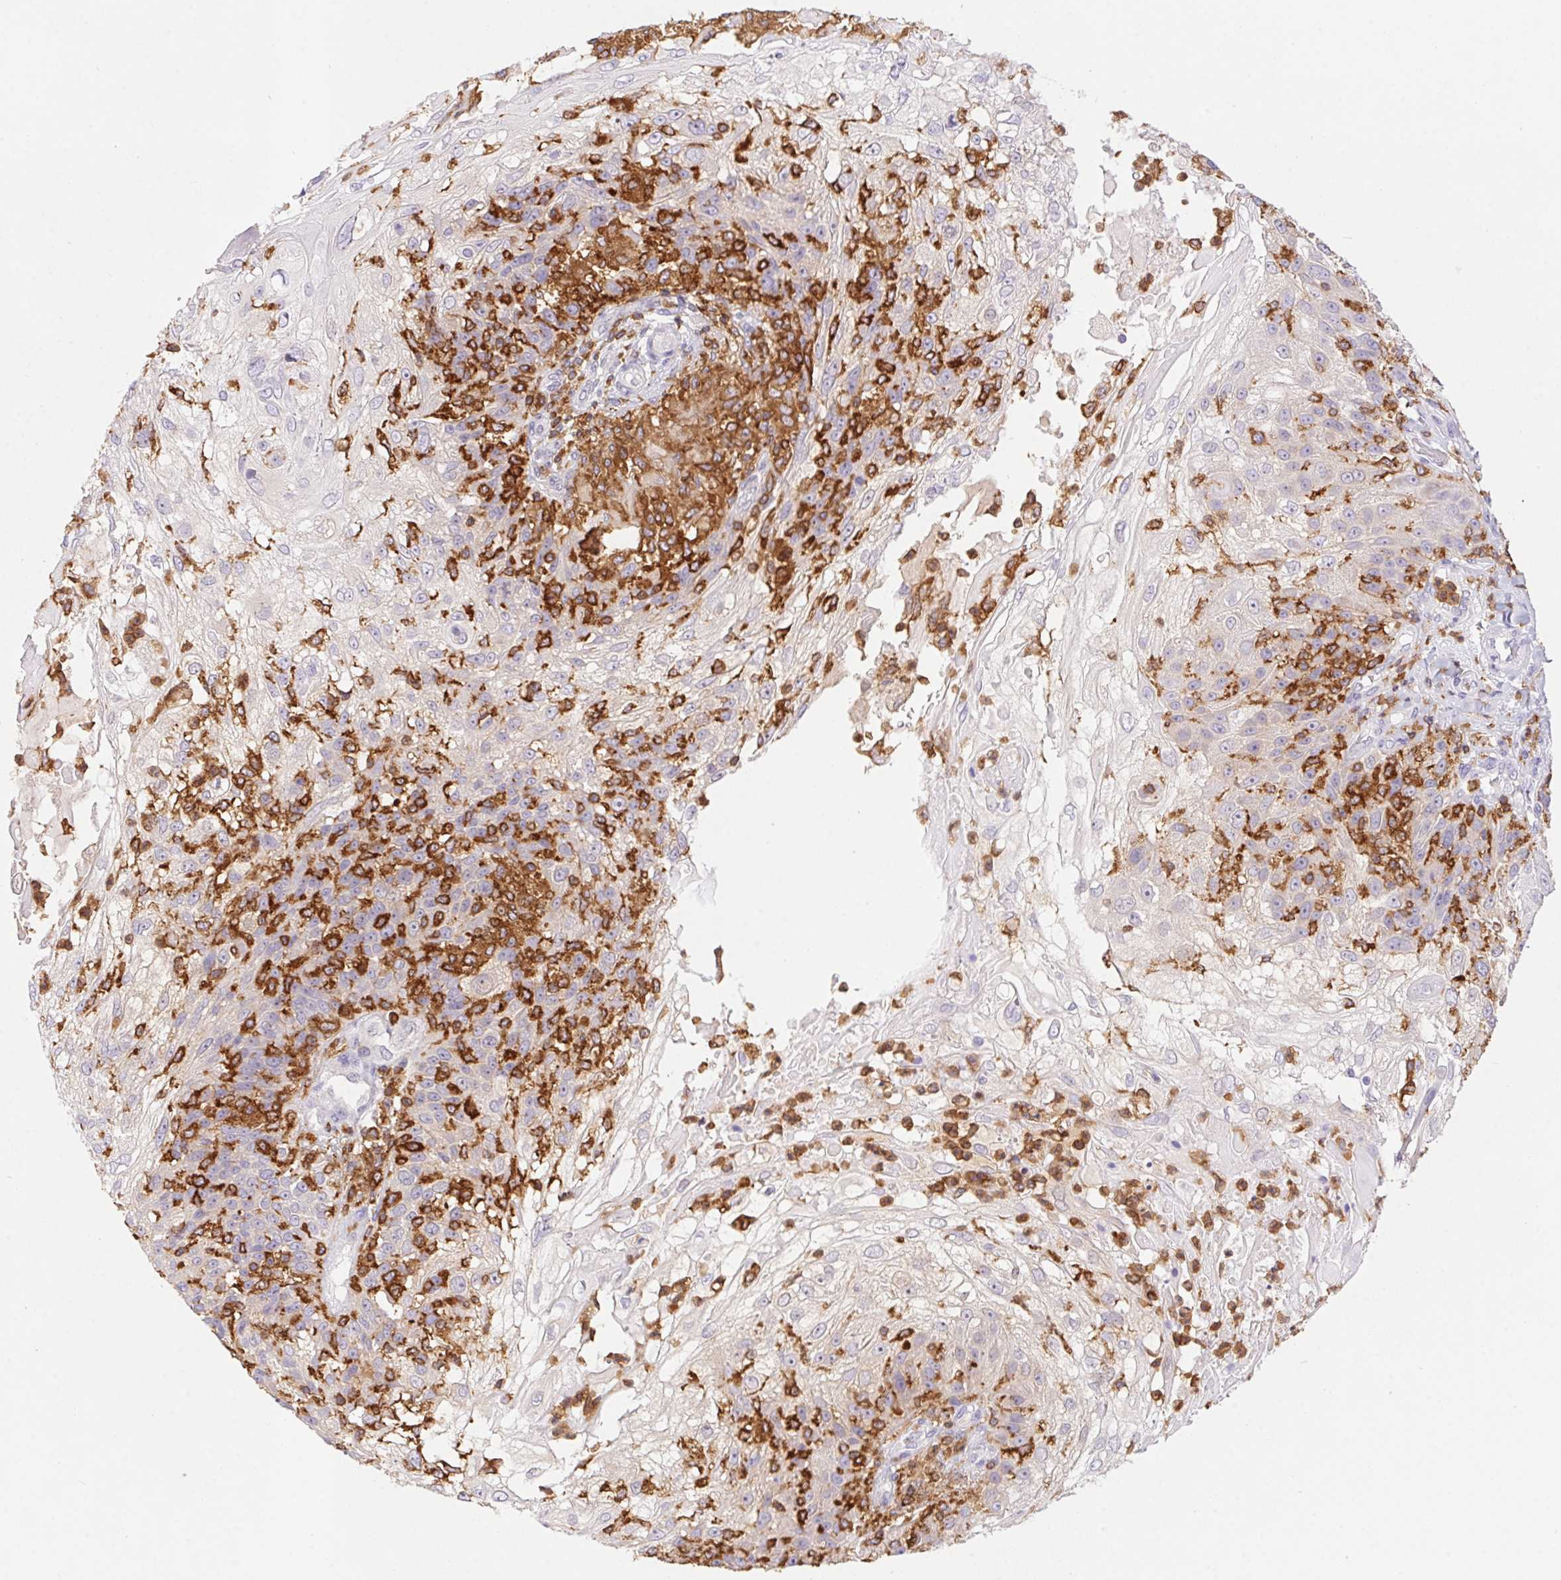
{"staining": {"intensity": "negative", "quantity": "none", "location": "none"}, "tissue": "skin cancer", "cell_type": "Tumor cells", "image_type": "cancer", "snomed": [{"axis": "morphology", "description": "Normal tissue, NOS"}, {"axis": "morphology", "description": "Squamous cell carcinoma, NOS"}, {"axis": "topography", "description": "Skin"}], "caption": "Immunohistochemistry (IHC) histopathology image of human skin squamous cell carcinoma stained for a protein (brown), which shows no expression in tumor cells.", "gene": "APBB1IP", "patient": {"sex": "female", "age": 83}}